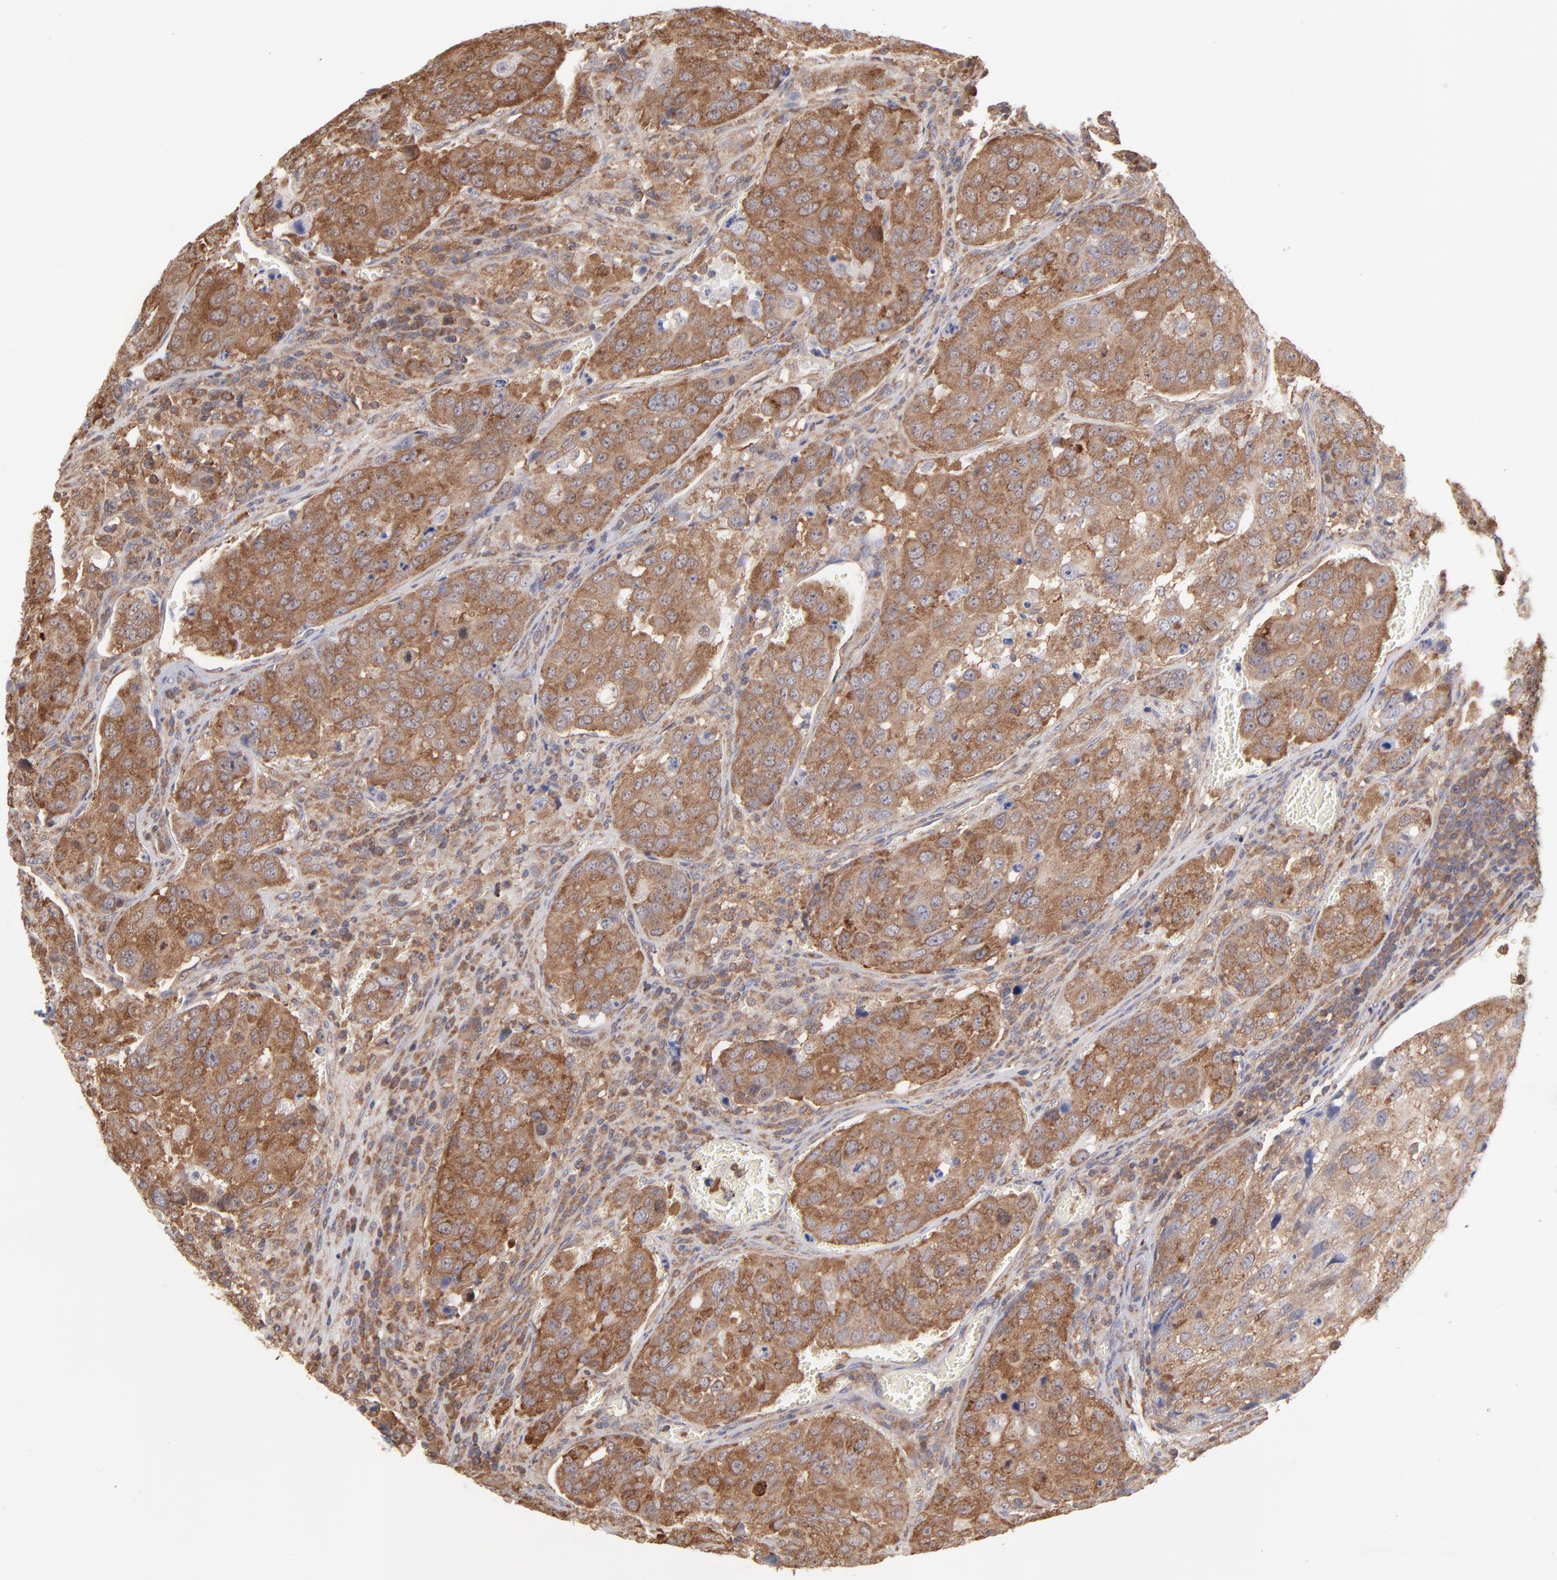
{"staining": {"intensity": "moderate", "quantity": ">75%", "location": "cytoplasmic/membranous"}, "tissue": "urothelial cancer", "cell_type": "Tumor cells", "image_type": "cancer", "snomed": [{"axis": "morphology", "description": "Urothelial carcinoma, High grade"}, {"axis": "topography", "description": "Lymph node"}, {"axis": "topography", "description": "Urinary bladder"}], "caption": "Moderate cytoplasmic/membranous expression for a protein is seen in approximately >75% of tumor cells of high-grade urothelial carcinoma using immunohistochemistry (IHC).", "gene": "MAPRE1", "patient": {"sex": "male", "age": 51}}